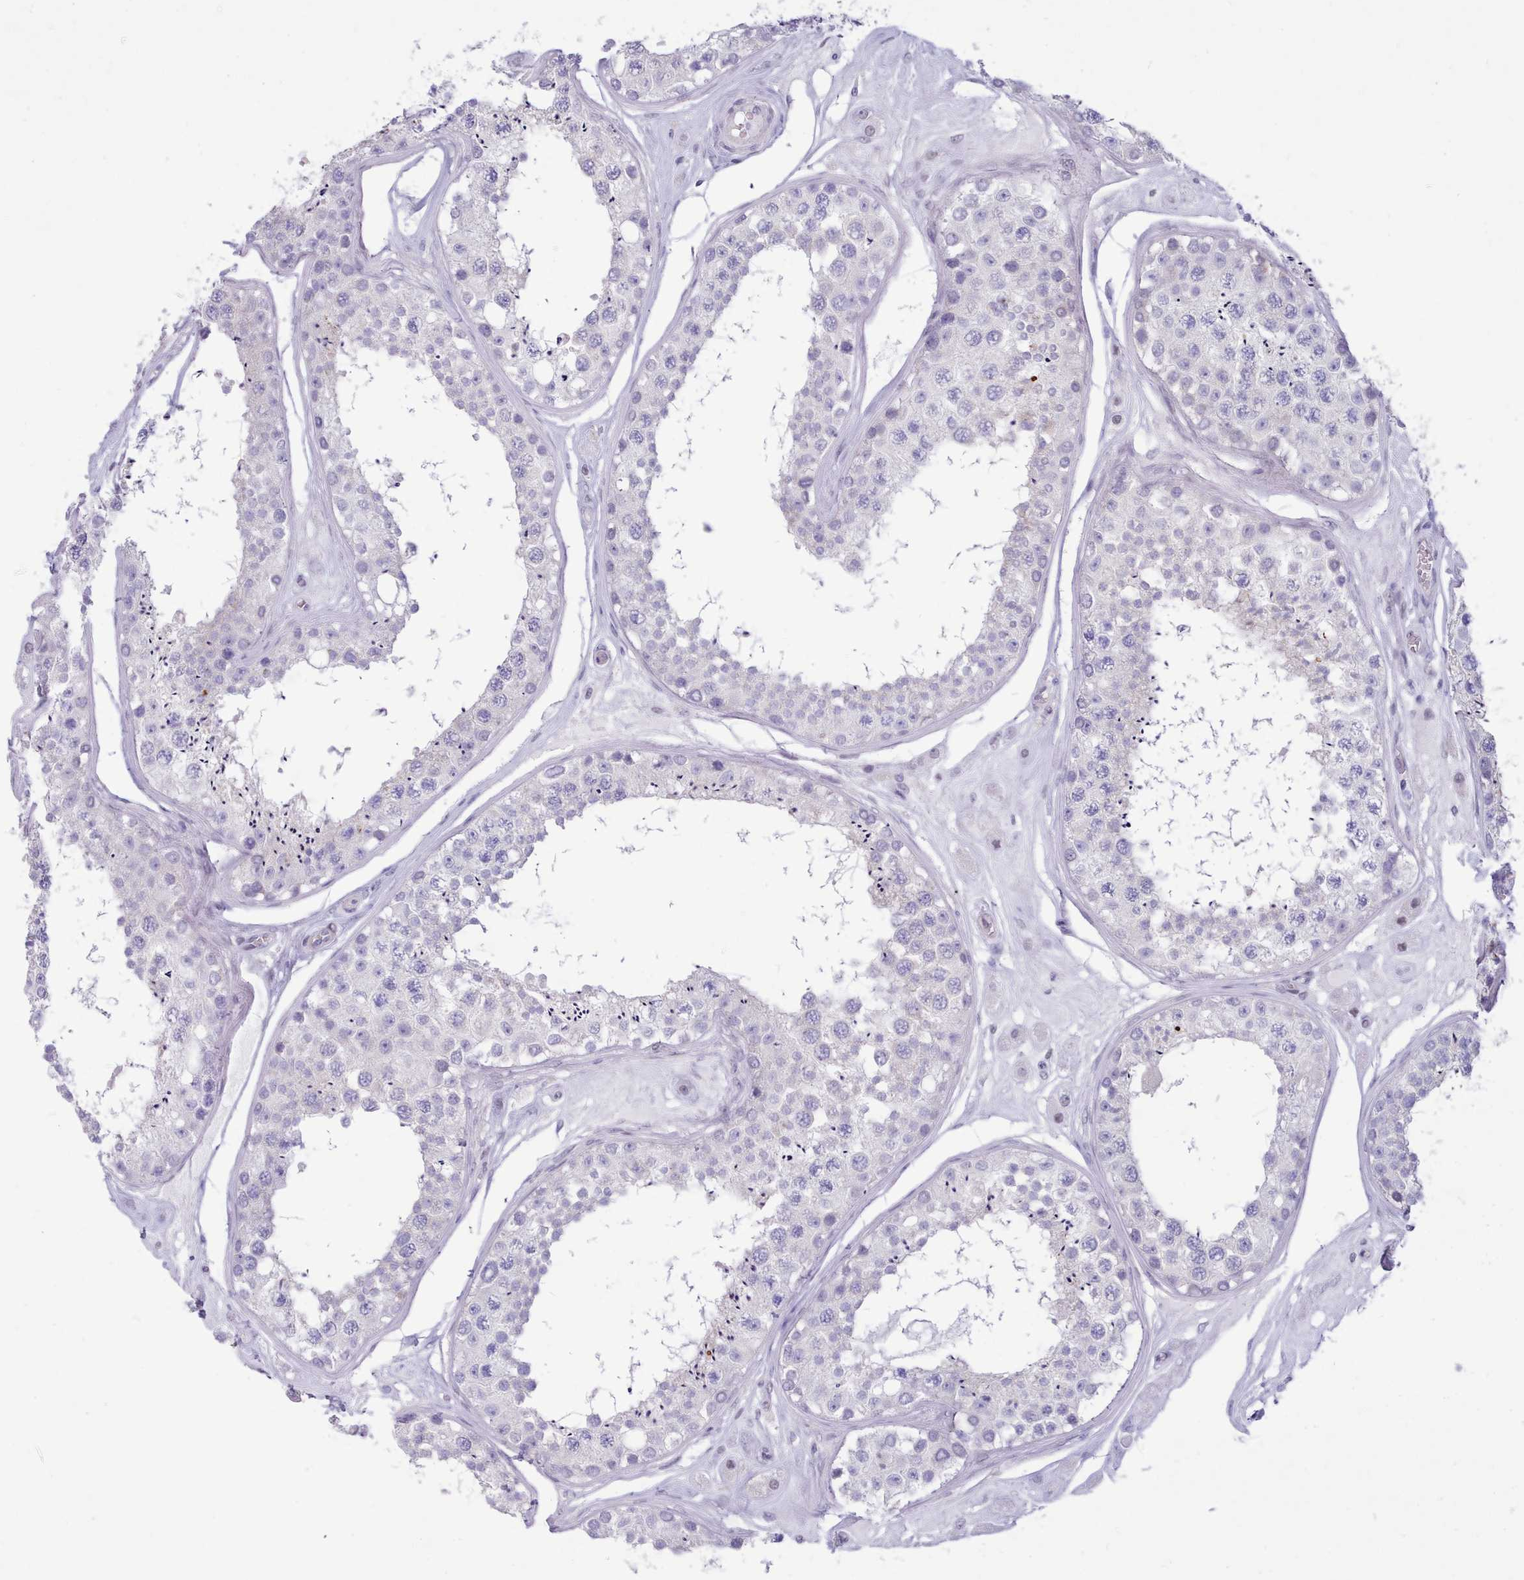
{"staining": {"intensity": "negative", "quantity": "none", "location": "none"}, "tissue": "testis", "cell_type": "Cells in seminiferous ducts", "image_type": "normal", "snomed": [{"axis": "morphology", "description": "Normal tissue, NOS"}, {"axis": "topography", "description": "Testis"}], "caption": "High magnification brightfield microscopy of unremarkable testis stained with DAB (brown) and counterstained with hematoxylin (blue): cells in seminiferous ducts show no significant expression.", "gene": "TMEM253", "patient": {"sex": "male", "age": 25}}